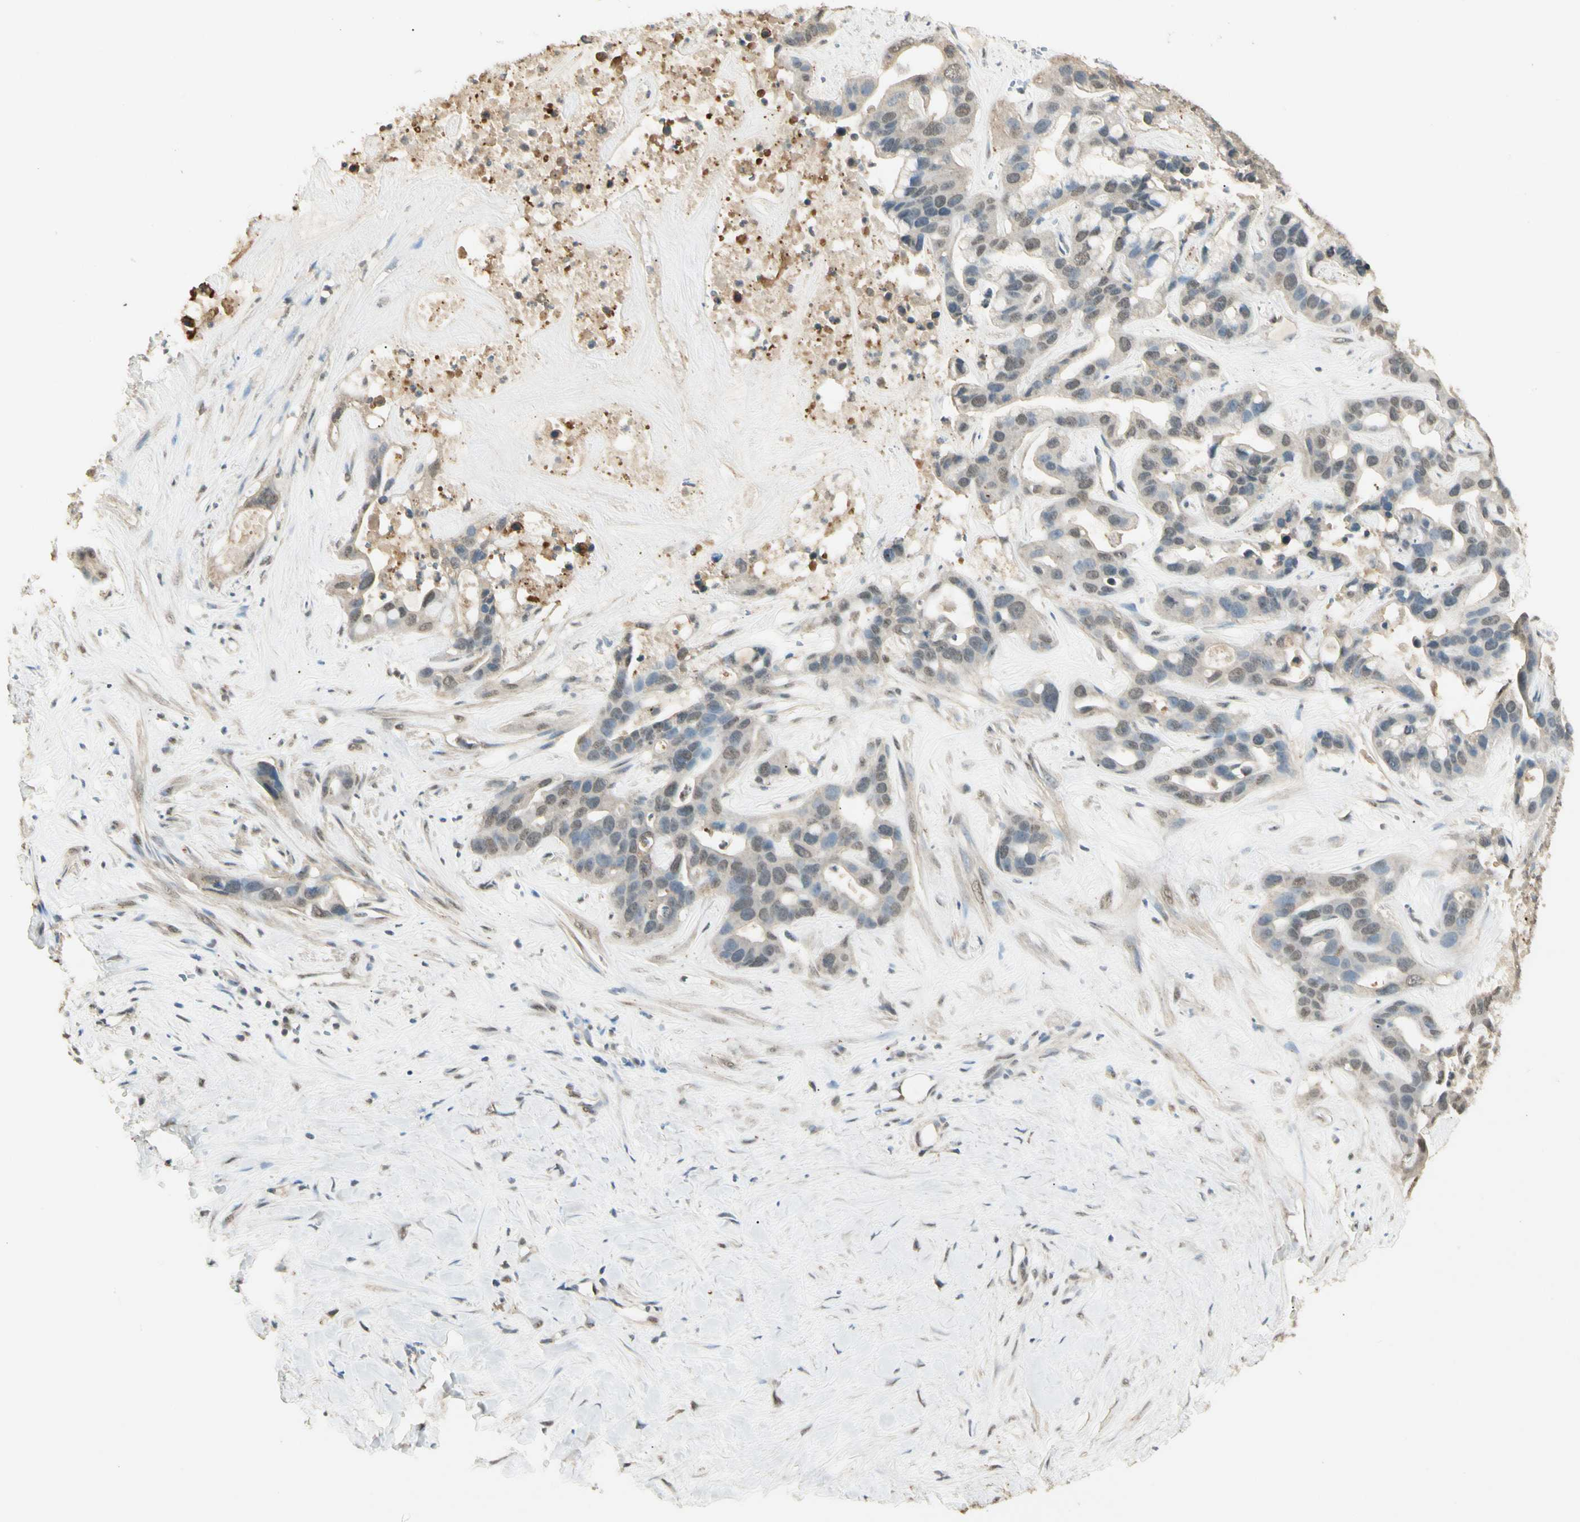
{"staining": {"intensity": "weak", "quantity": "25%-75%", "location": "nuclear"}, "tissue": "liver cancer", "cell_type": "Tumor cells", "image_type": "cancer", "snomed": [{"axis": "morphology", "description": "Cholangiocarcinoma"}, {"axis": "topography", "description": "Liver"}], "caption": "Weak nuclear expression for a protein is identified in about 25%-75% of tumor cells of liver cholangiocarcinoma using IHC.", "gene": "SGCA", "patient": {"sex": "female", "age": 65}}